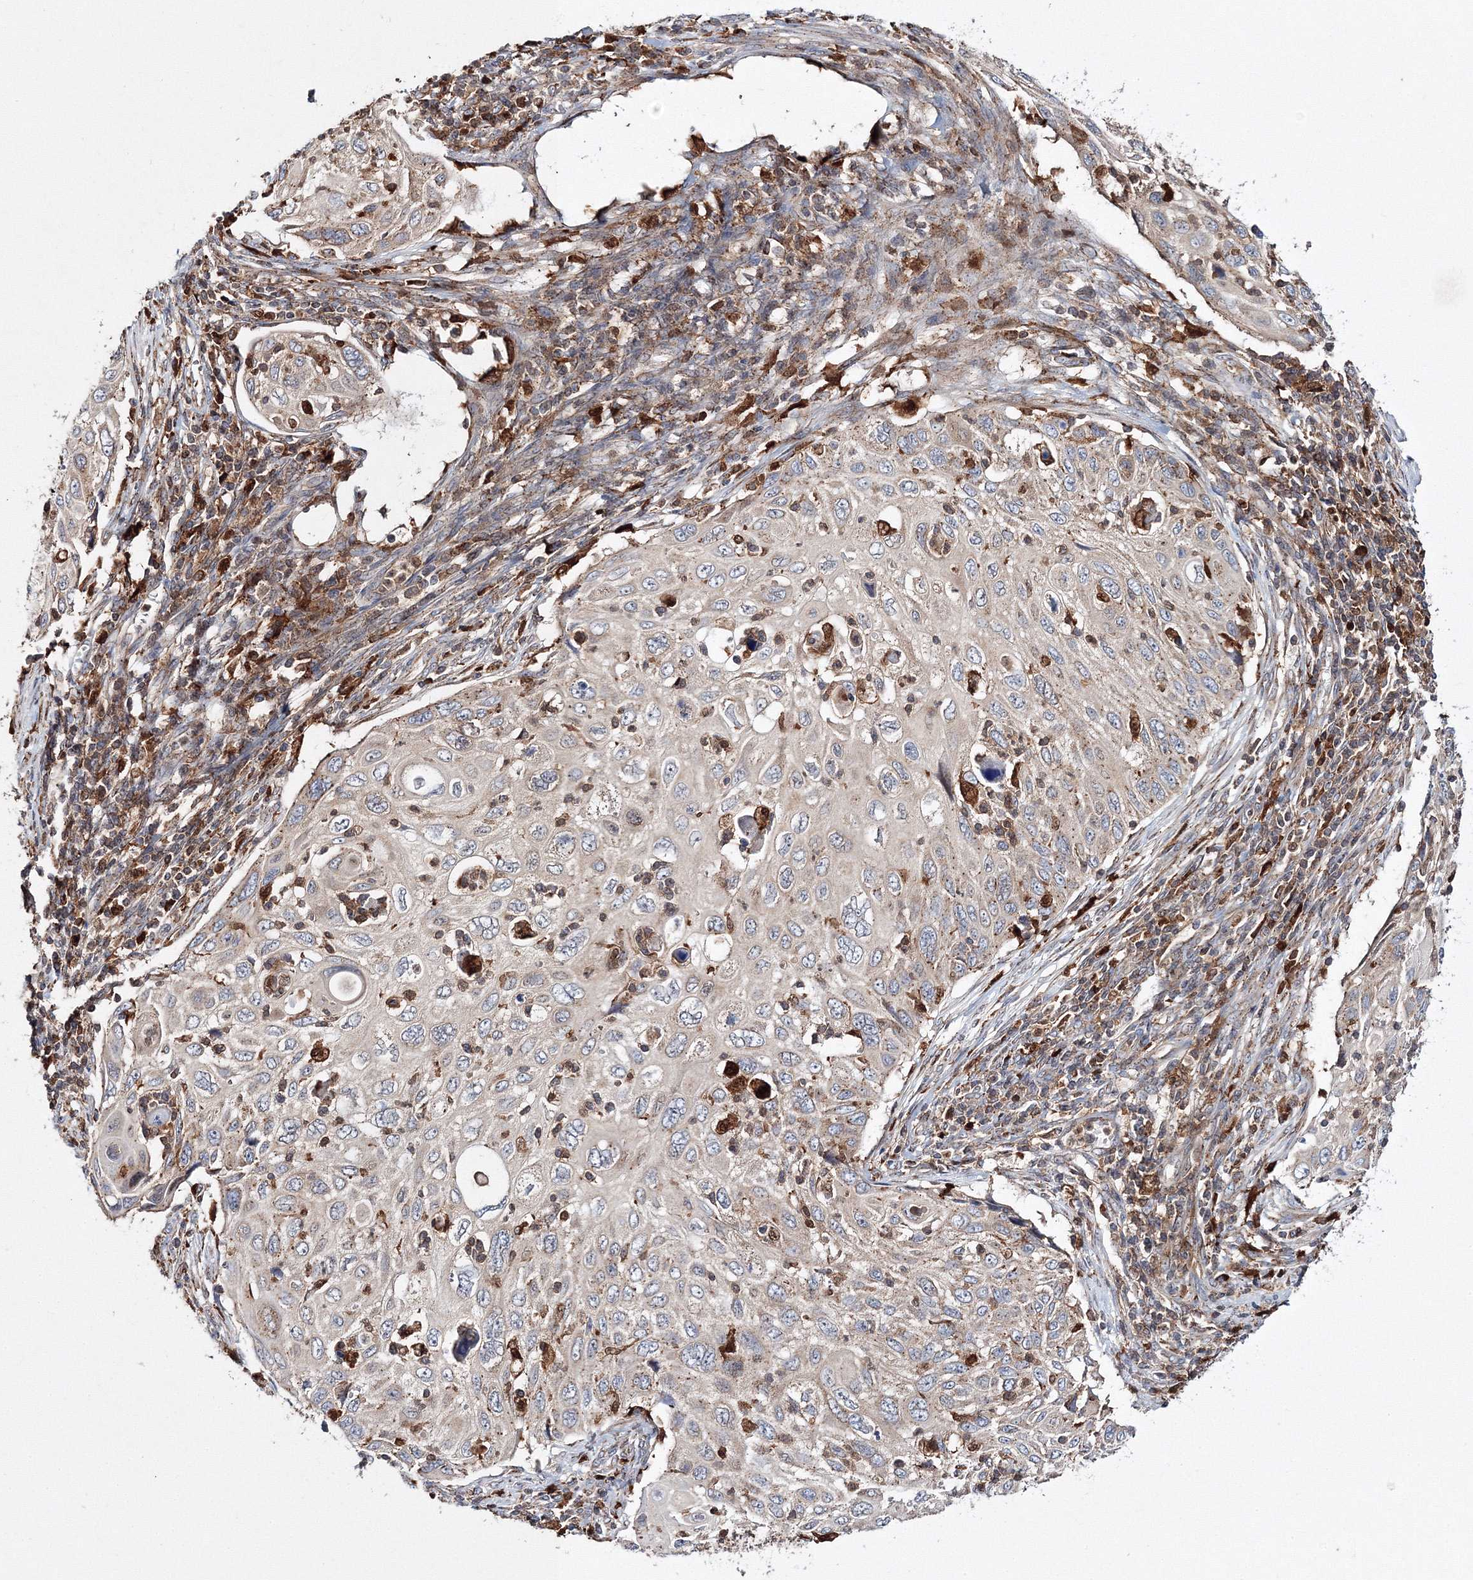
{"staining": {"intensity": "weak", "quantity": "<25%", "location": "cytoplasmic/membranous"}, "tissue": "cervical cancer", "cell_type": "Tumor cells", "image_type": "cancer", "snomed": [{"axis": "morphology", "description": "Squamous cell carcinoma, NOS"}, {"axis": "topography", "description": "Cervix"}], "caption": "Immunohistochemistry (IHC) image of cervical squamous cell carcinoma stained for a protein (brown), which exhibits no expression in tumor cells.", "gene": "ARCN1", "patient": {"sex": "female", "age": 70}}